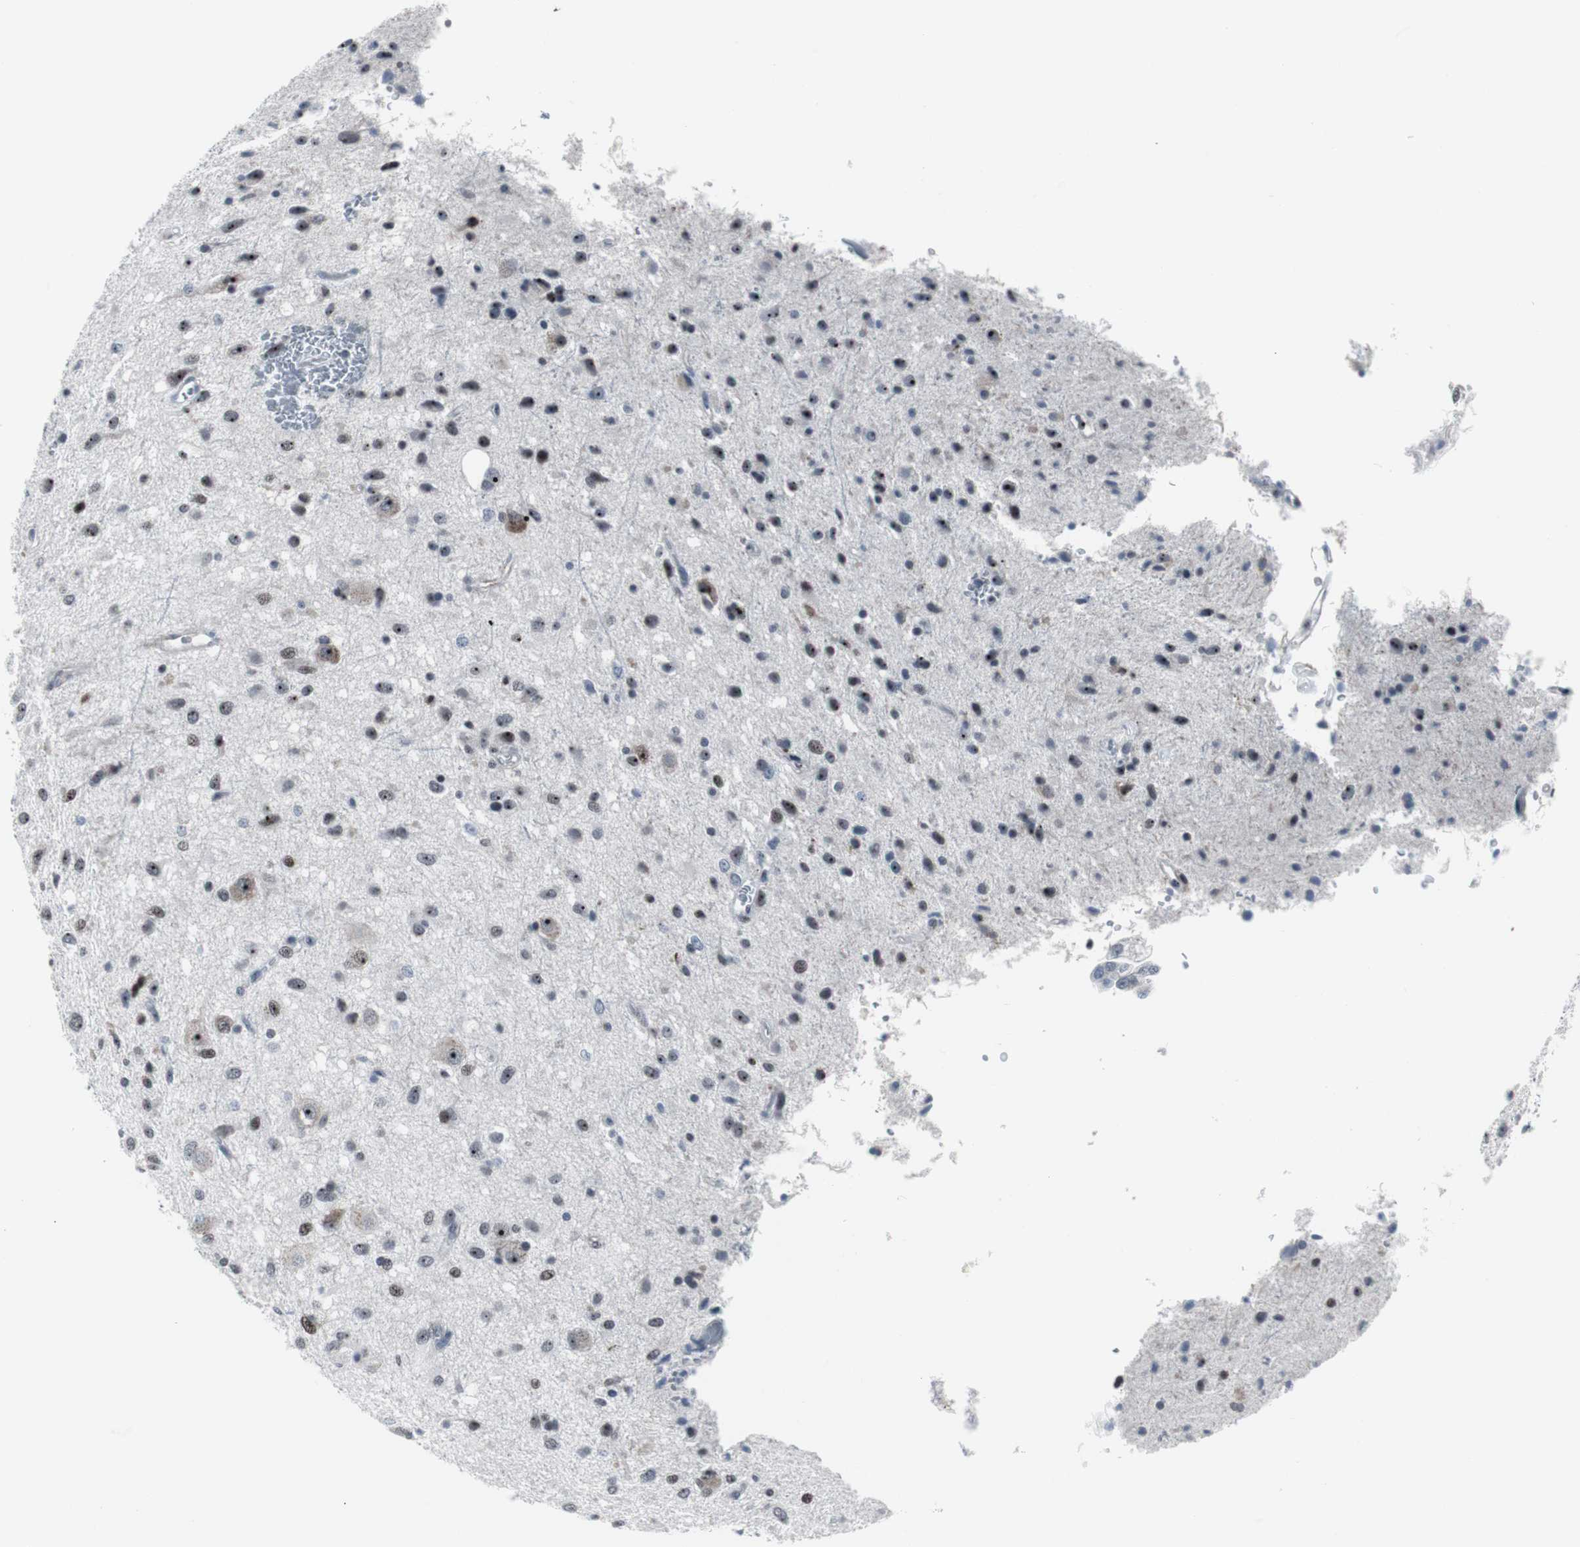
{"staining": {"intensity": "moderate", "quantity": "25%-75%", "location": "nuclear"}, "tissue": "glioma", "cell_type": "Tumor cells", "image_type": "cancer", "snomed": [{"axis": "morphology", "description": "Glioma, malignant, Low grade"}, {"axis": "topography", "description": "Brain"}], "caption": "Glioma stained with DAB IHC shows medium levels of moderate nuclear expression in approximately 25%-75% of tumor cells.", "gene": "DOK1", "patient": {"sex": "male", "age": 77}}